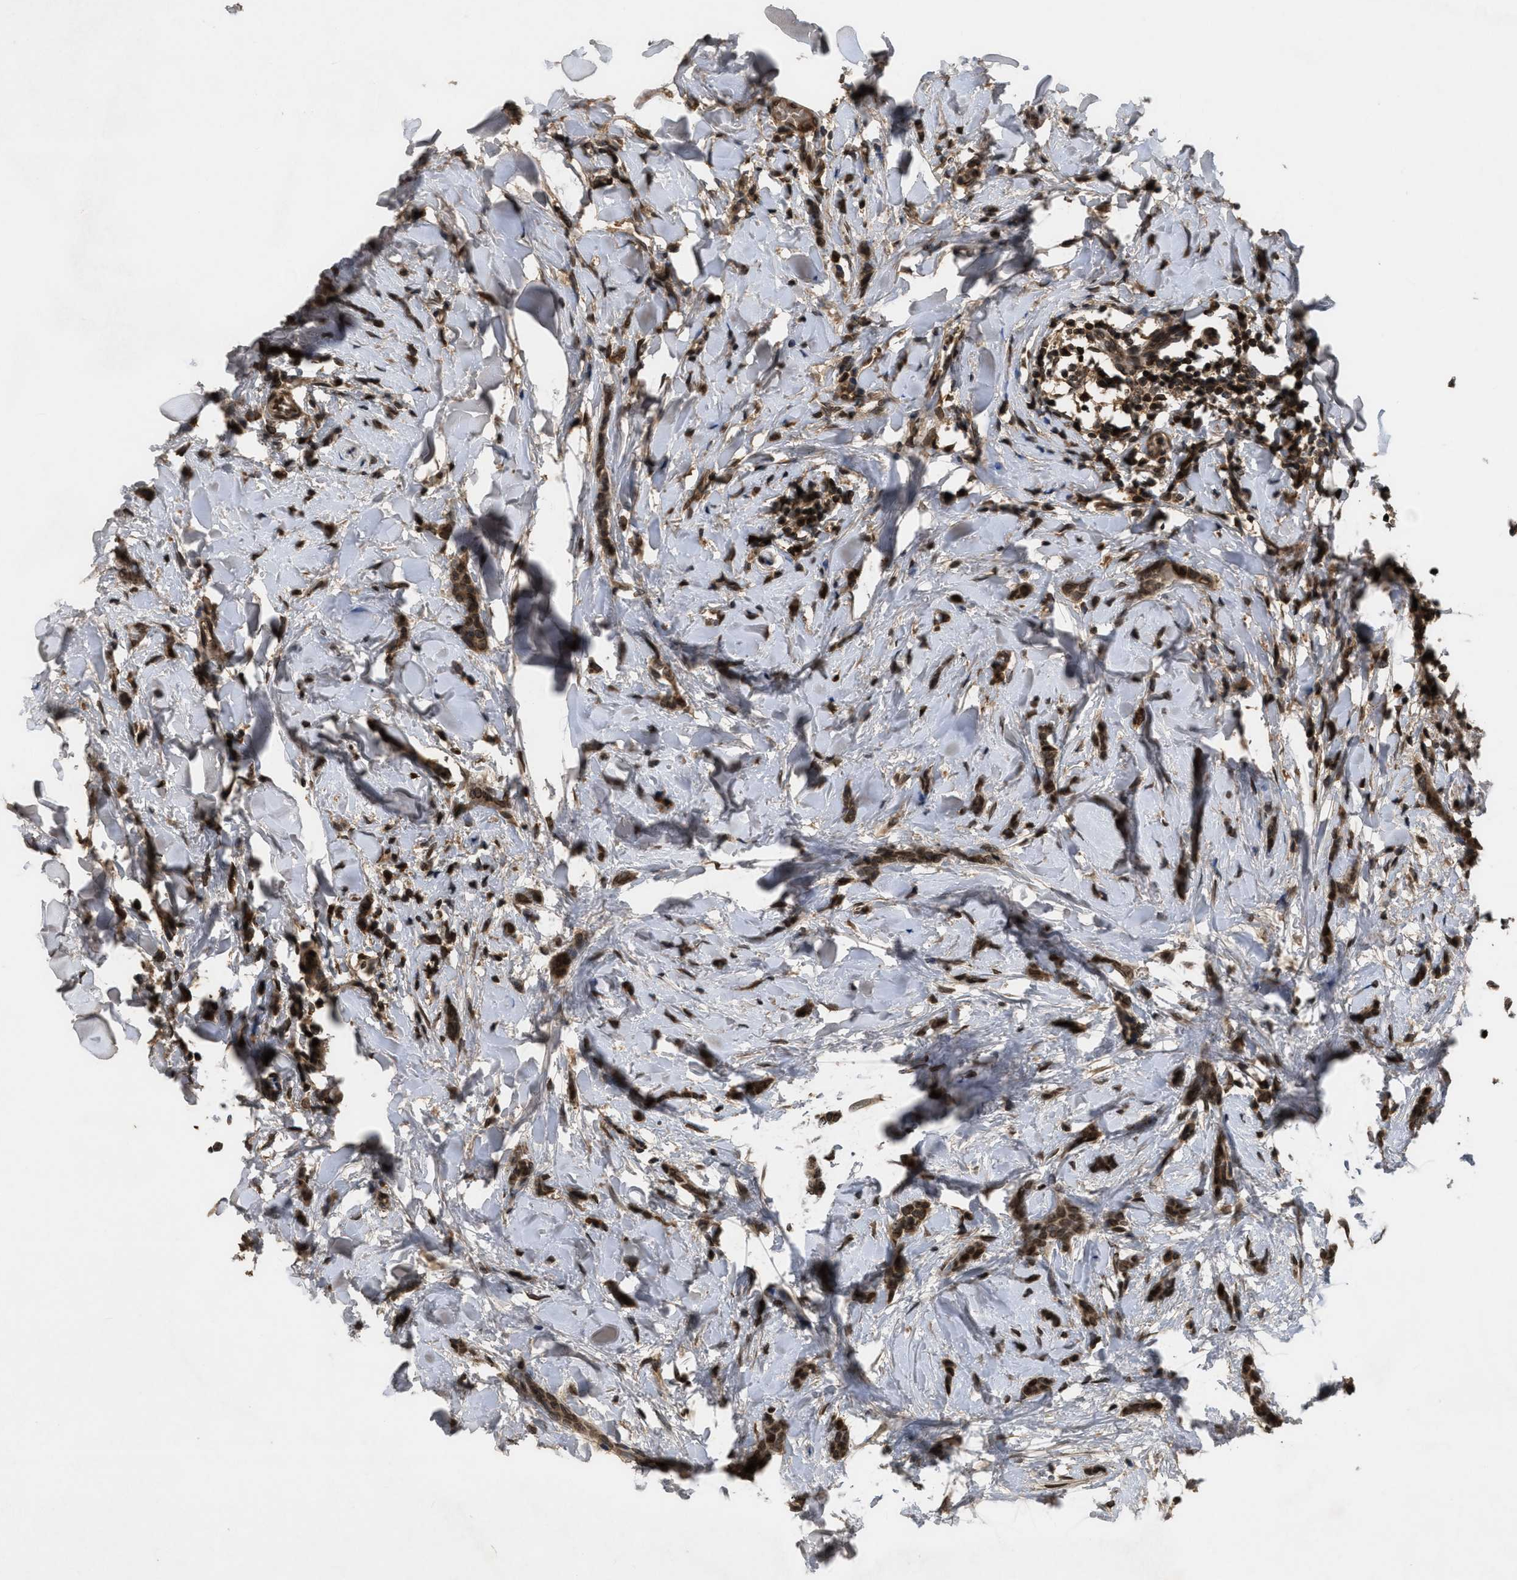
{"staining": {"intensity": "moderate", "quantity": ">75%", "location": "cytoplasmic/membranous,nuclear"}, "tissue": "breast cancer", "cell_type": "Tumor cells", "image_type": "cancer", "snomed": [{"axis": "morphology", "description": "Lobular carcinoma"}, {"axis": "topography", "description": "Skin"}, {"axis": "topography", "description": "Breast"}], "caption": "Immunohistochemical staining of human breast cancer reveals medium levels of moderate cytoplasmic/membranous and nuclear protein expression in about >75% of tumor cells.", "gene": "CRY1", "patient": {"sex": "female", "age": 46}}